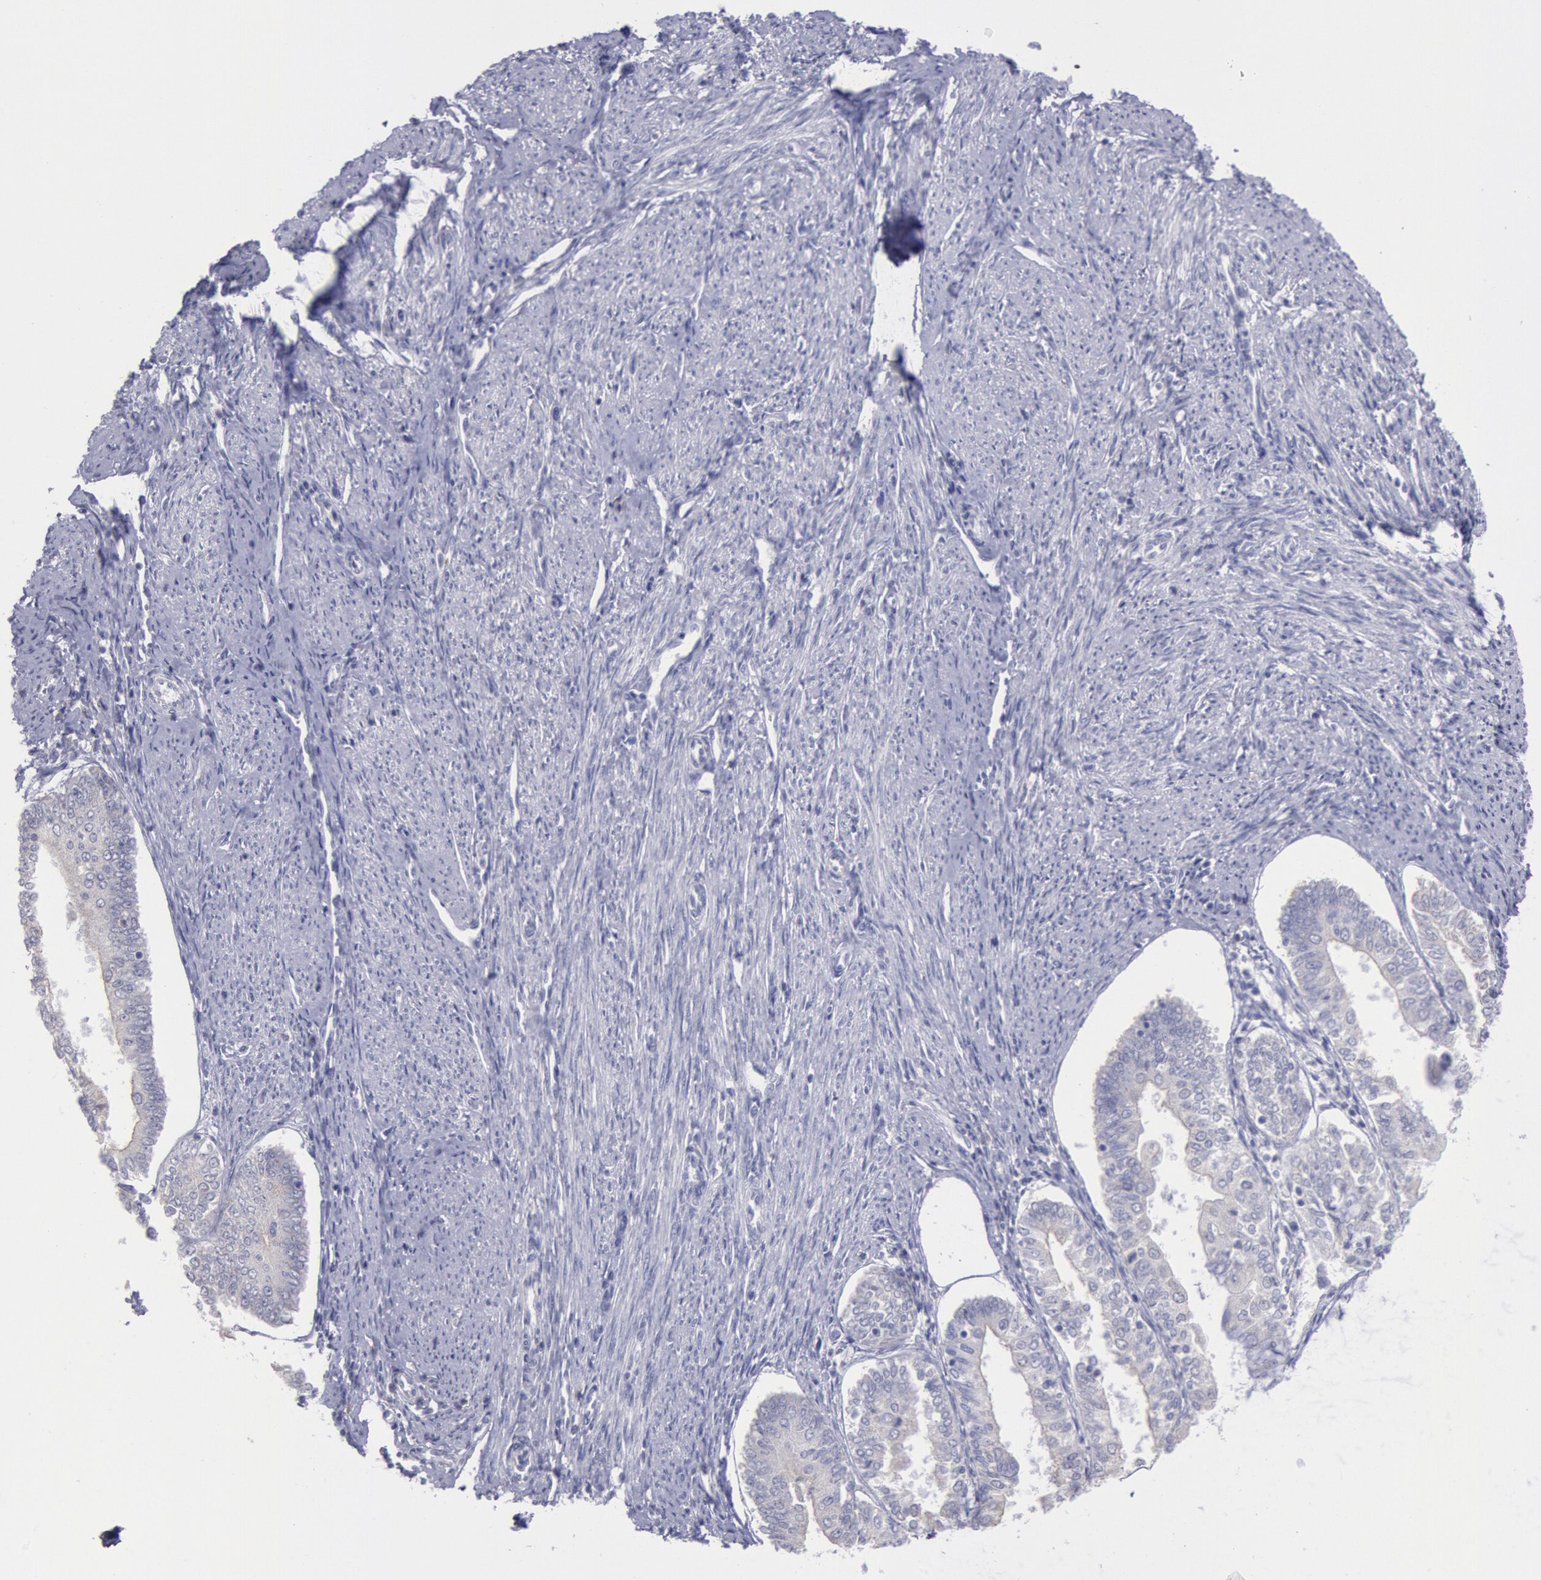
{"staining": {"intensity": "negative", "quantity": "none", "location": "none"}, "tissue": "endometrial cancer", "cell_type": "Tumor cells", "image_type": "cancer", "snomed": [{"axis": "morphology", "description": "Adenocarcinoma, NOS"}, {"axis": "topography", "description": "Endometrium"}], "caption": "The photomicrograph exhibits no significant expression in tumor cells of endometrial cancer.", "gene": "MYH7", "patient": {"sex": "female", "age": 75}}